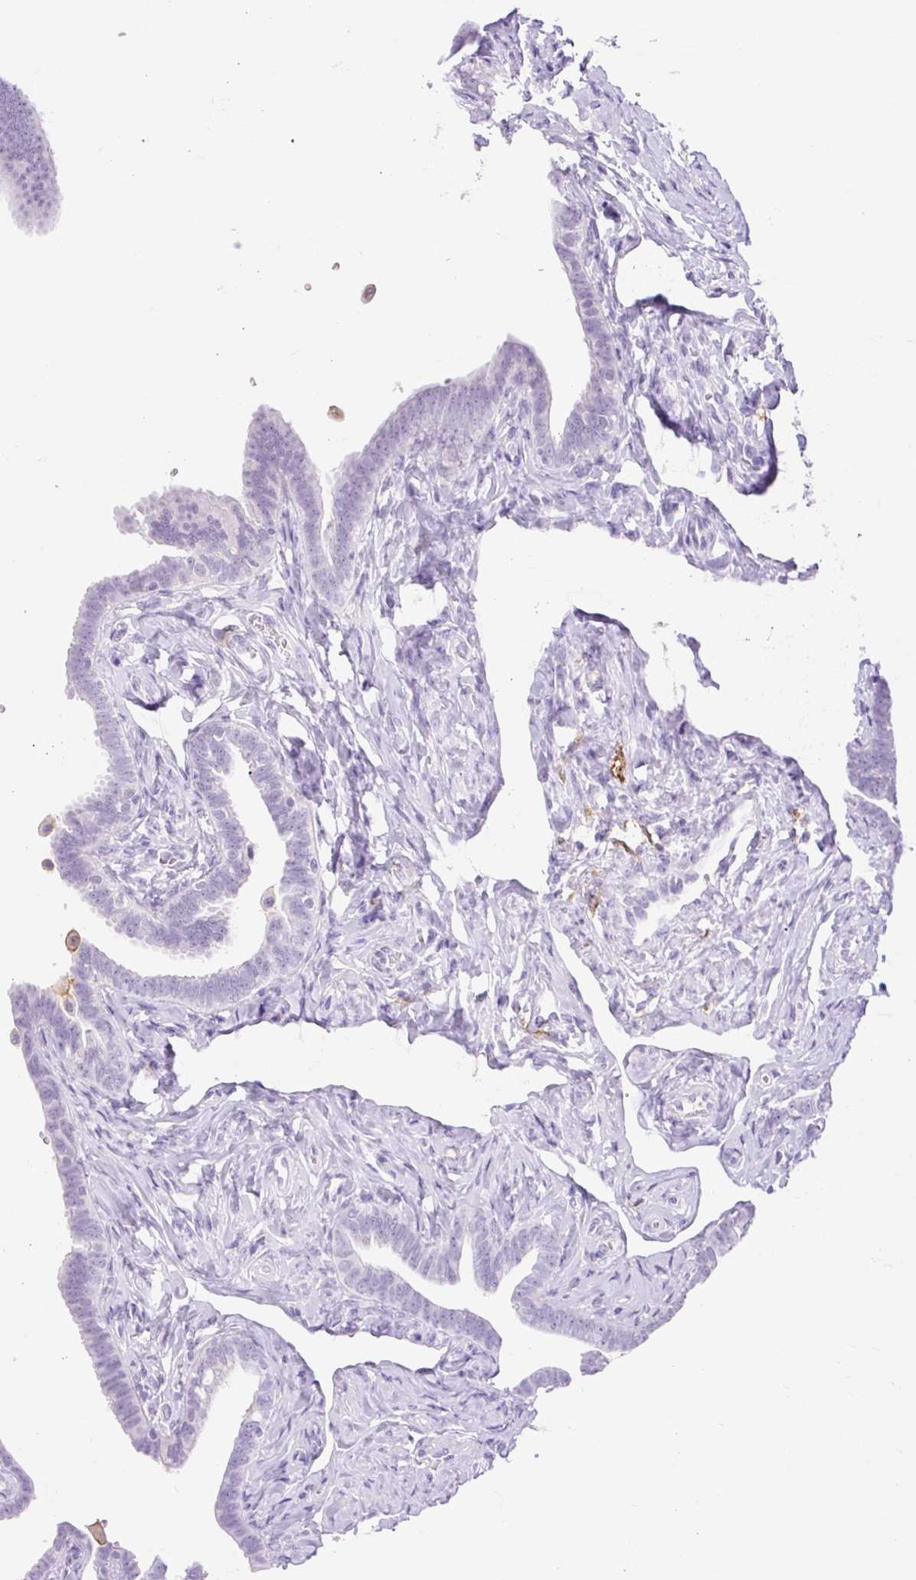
{"staining": {"intensity": "negative", "quantity": "none", "location": "none"}, "tissue": "fallopian tube", "cell_type": "Glandular cells", "image_type": "normal", "snomed": [{"axis": "morphology", "description": "Normal tissue, NOS"}, {"axis": "topography", "description": "Fallopian tube"}], "caption": "There is no significant staining in glandular cells of fallopian tube. The staining was performed using DAB (3,3'-diaminobenzidine) to visualize the protein expression in brown, while the nuclei were stained in blue with hematoxylin (Magnification: 20x).", "gene": "SIGLEC1", "patient": {"sex": "female", "age": 69}}